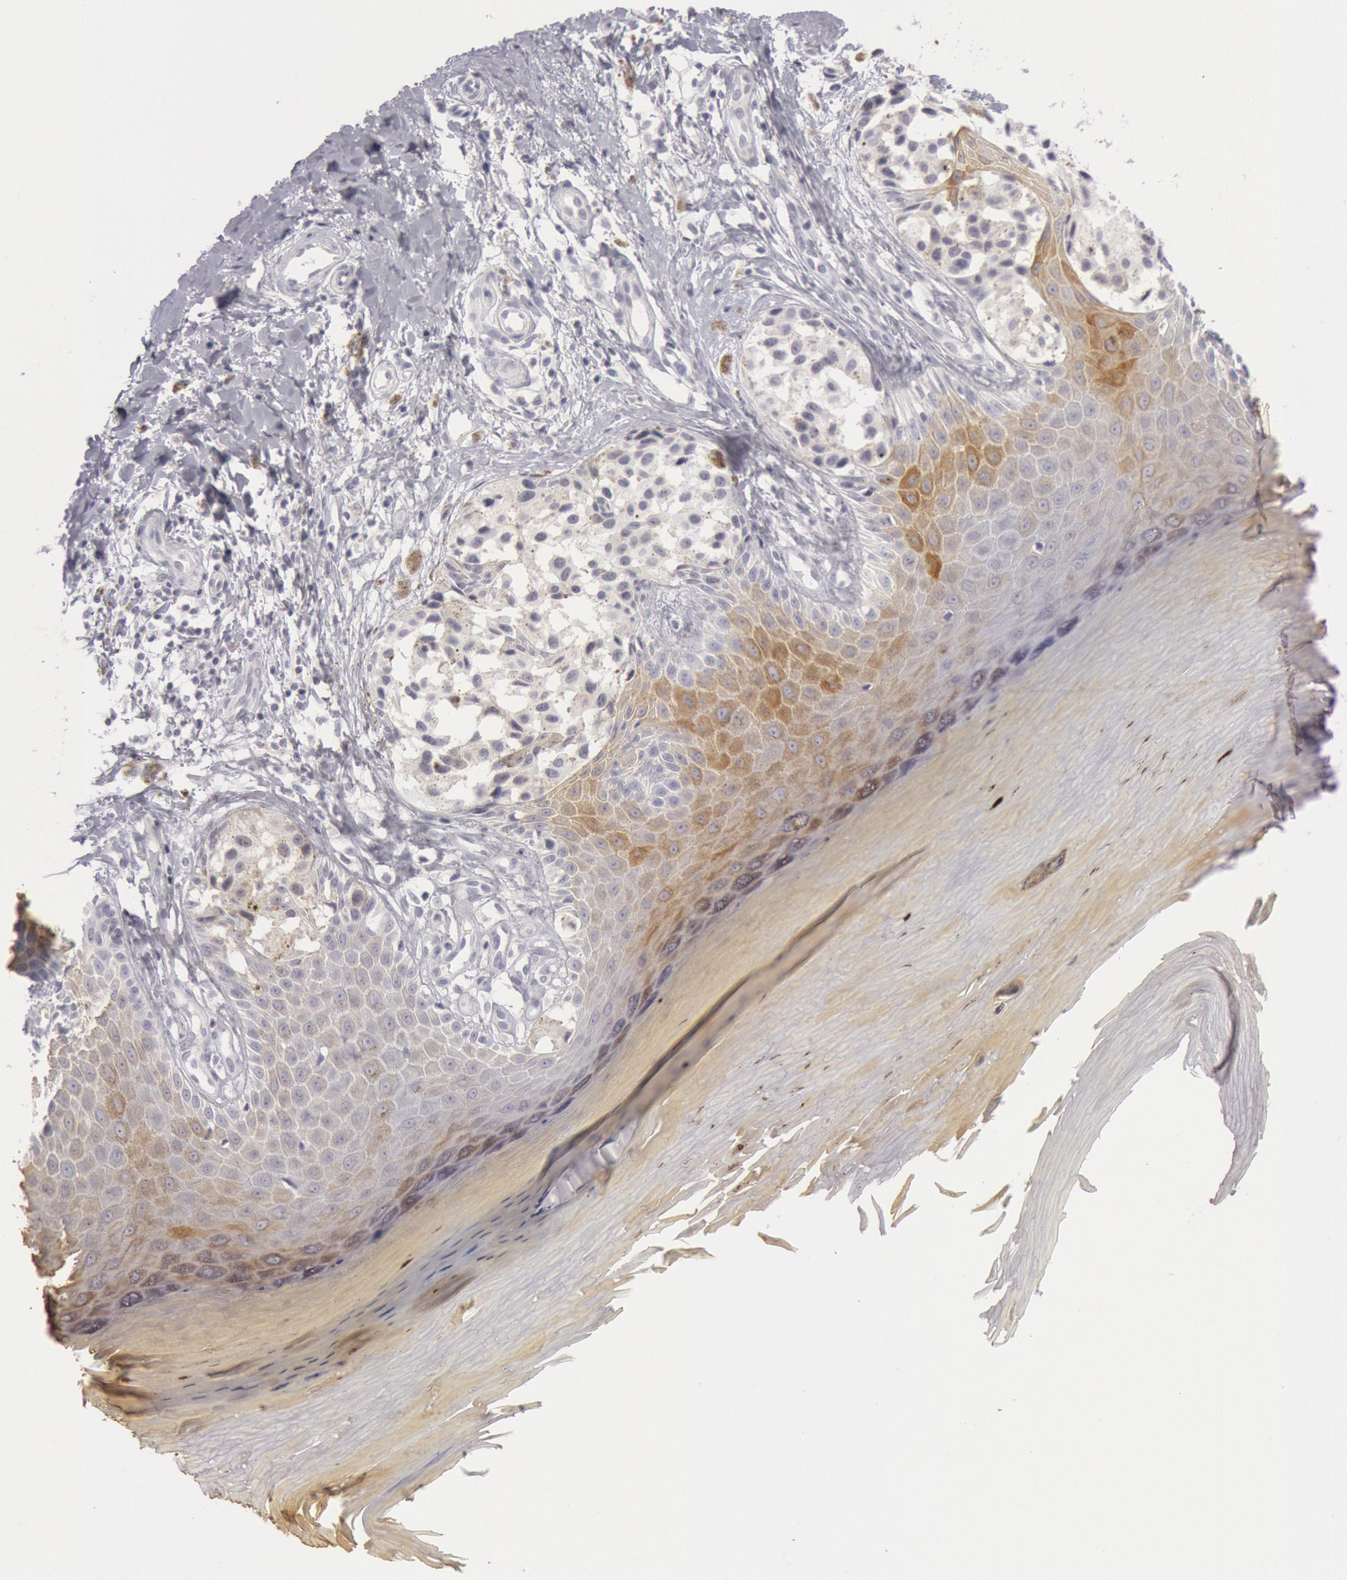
{"staining": {"intensity": "negative", "quantity": "none", "location": "none"}, "tissue": "melanoma", "cell_type": "Tumor cells", "image_type": "cancer", "snomed": [{"axis": "morphology", "description": "Malignant melanoma, NOS"}, {"axis": "topography", "description": "Skin"}], "caption": "A micrograph of malignant melanoma stained for a protein displays no brown staining in tumor cells.", "gene": "KRT16", "patient": {"sex": "female", "age": 55}}